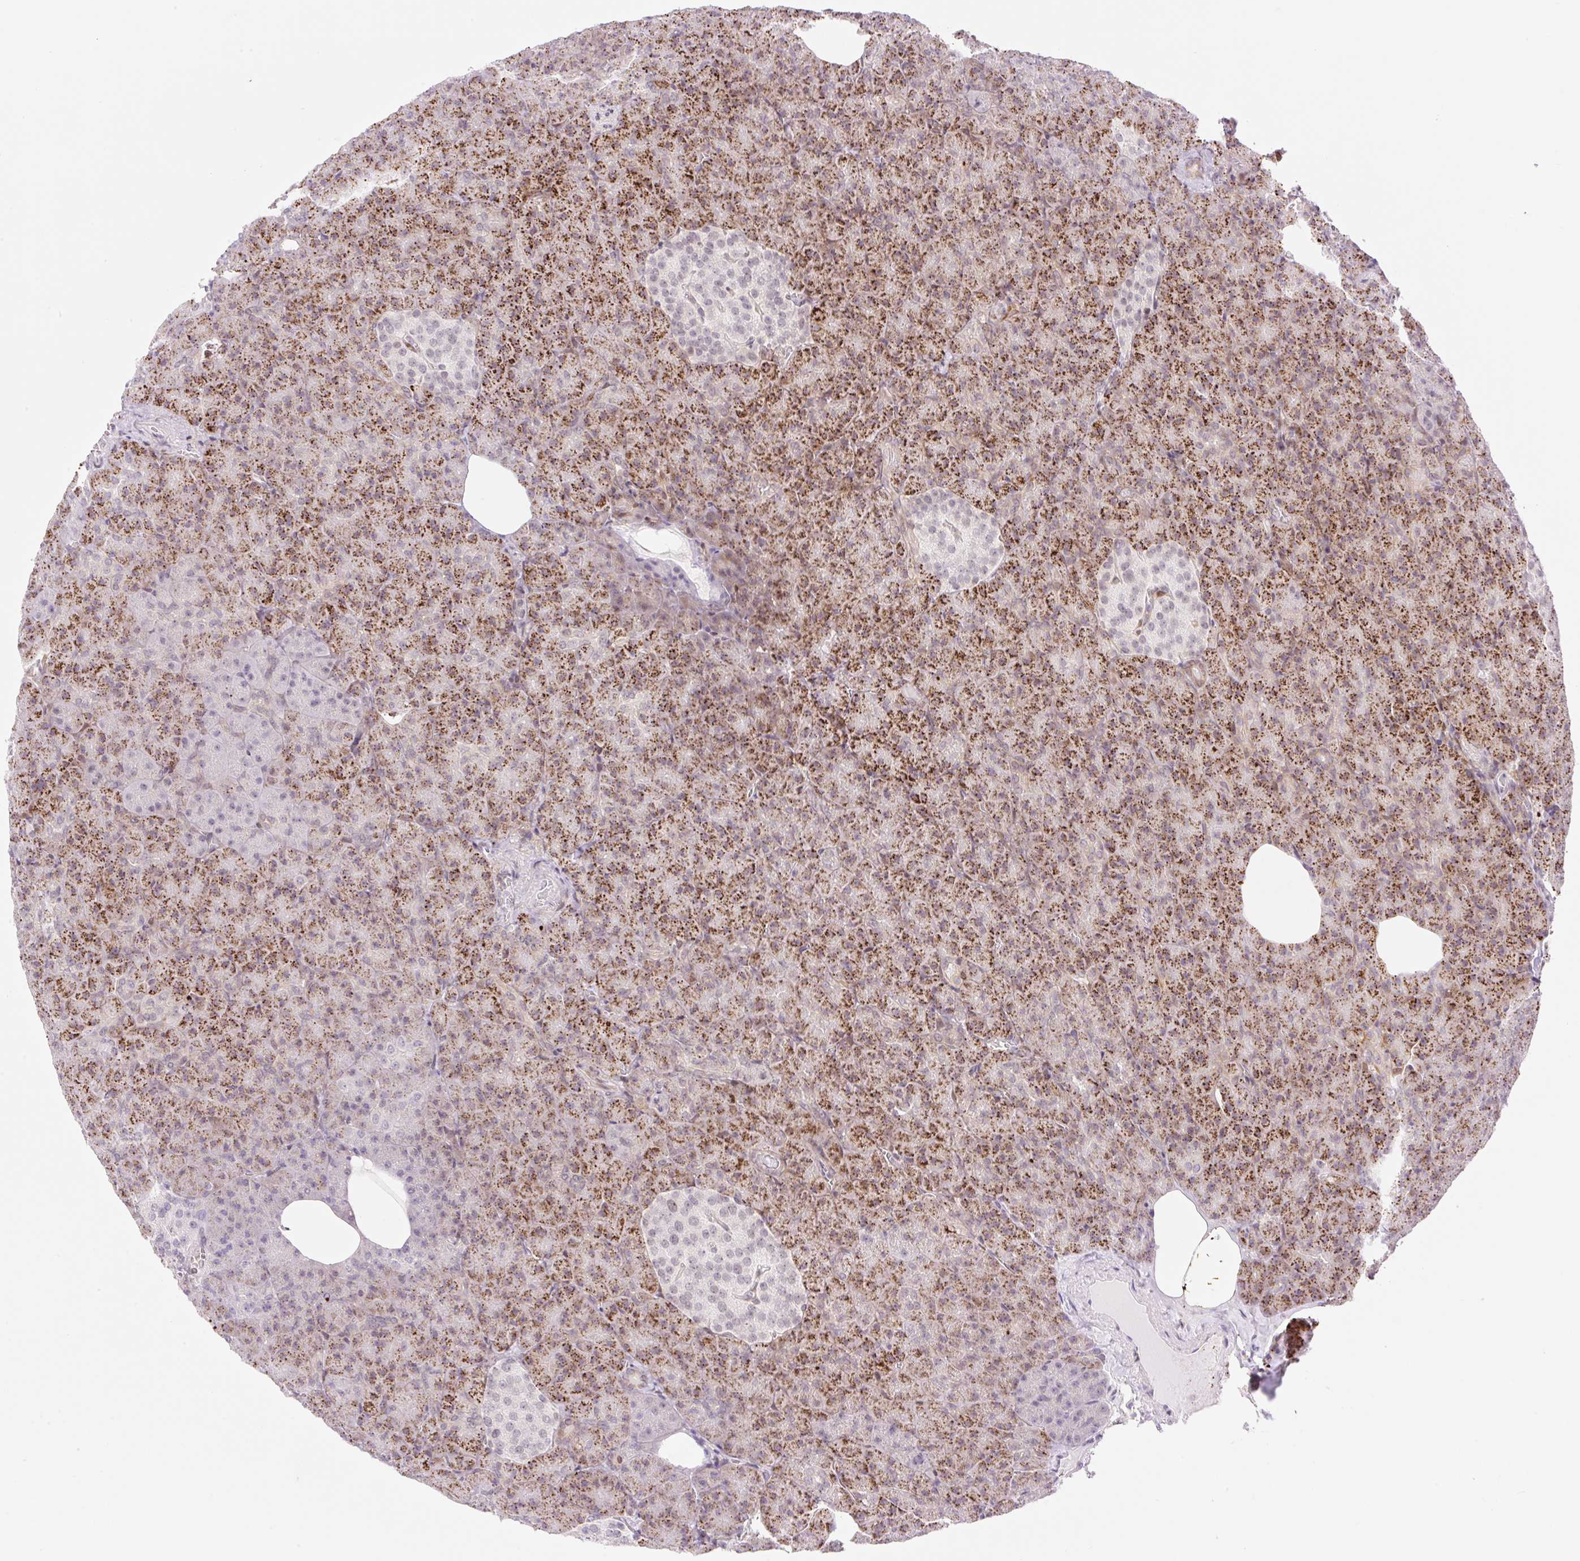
{"staining": {"intensity": "strong", "quantity": "25%-75%", "location": "cytoplasmic/membranous"}, "tissue": "pancreas", "cell_type": "Exocrine glandular cells", "image_type": "normal", "snomed": [{"axis": "morphology", "description": "Normal tissue, NOS"}, {"axis": "topography", "description": "Pancreas"}], "caption": "Immunohistochemistry (IHC) staining of normal pancreas, which demonstrates high levels of strong cytoplasmic/membranous staining in about 25%-75% of exocrine glandular cells indicating strong cytoplasmic/membranous protein positivity. The staining was performed using DAB (brown) for protein detection and nuclei were counterstained in hematoxylin (blue).", "gene": "ENSG00000264668", "patient": {"sex": "female", "age": 74}}